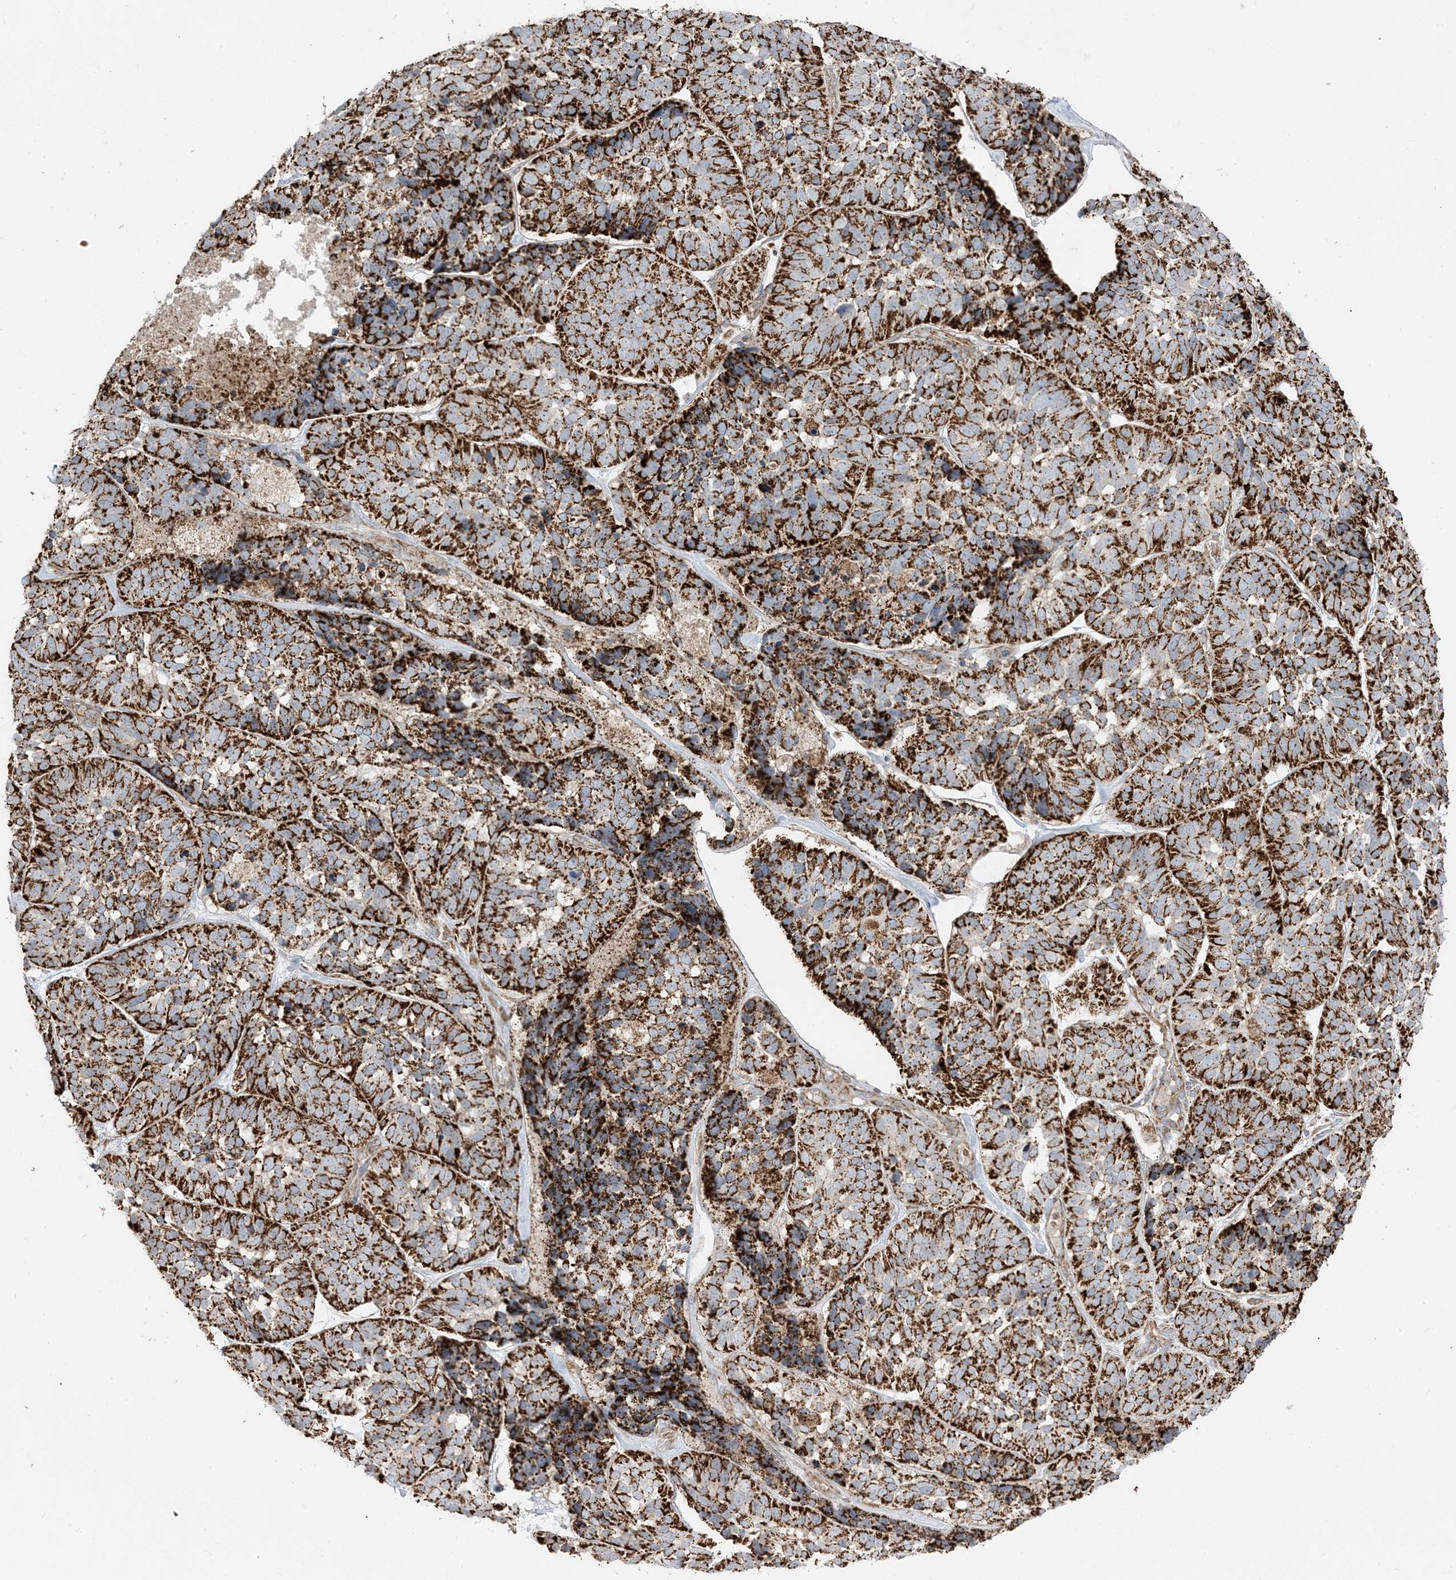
{"staining": {"intensity": "strong", "quantity": ">75%", "location": "cytoplasmic/membranous"}, "tissue": "skin cancer", "cell_type": "Tumor cells", "image_type": "cancer", "snomed": [{"axis": "morphology", "description": "Basal cell carcinoma"}, {"axis": "topography", "description": "Skin"}], "caption": "Human basal cell carcinoma (skin) stained with a protein marker reveals strong staining in tumor cells.", "gene": "AARS2", "patient": {"sex": "male", "age": 62}}